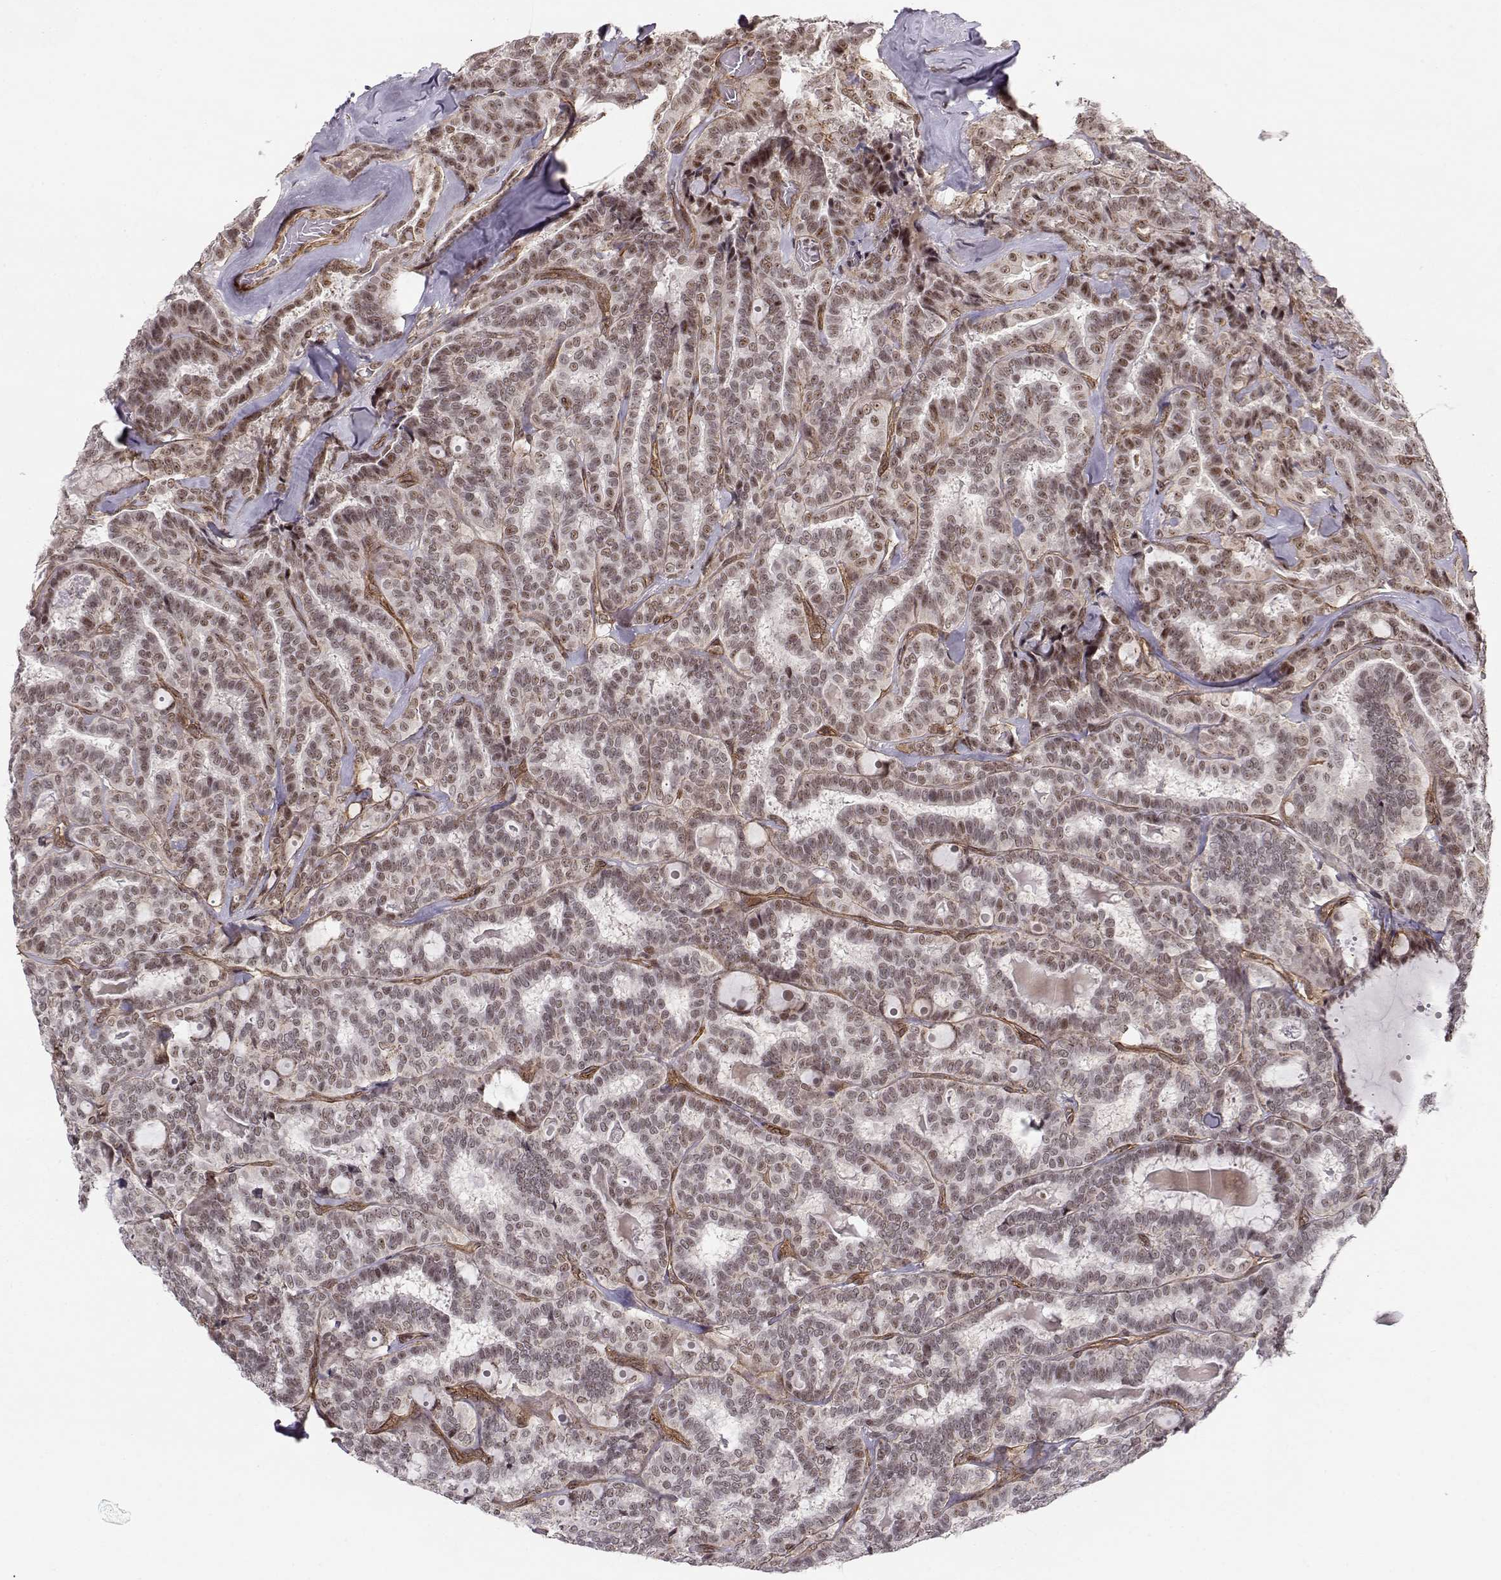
{"staining": {"intensity": "moderate", "quantity": "25%-75%", "location": "nuclear"}, "tissue": "thyroid cancer", "cell_type": "Tumor cells", "image_type": "cancer", "snomed": [{"axis": "morphology", "description": "Papillary adenocarcinoma, NOS"}, {"axis": "topography", "description": "Thyroid gland"}], "caption": "Human thyroid cancer (papillary adenocarcinoma) stained for a protein (brown) reveals moderate nuclear positive staining in about 25%-75% of tumor cells.", "gene": "CIR1", "patient": {"sex": "female", "age": 39}}